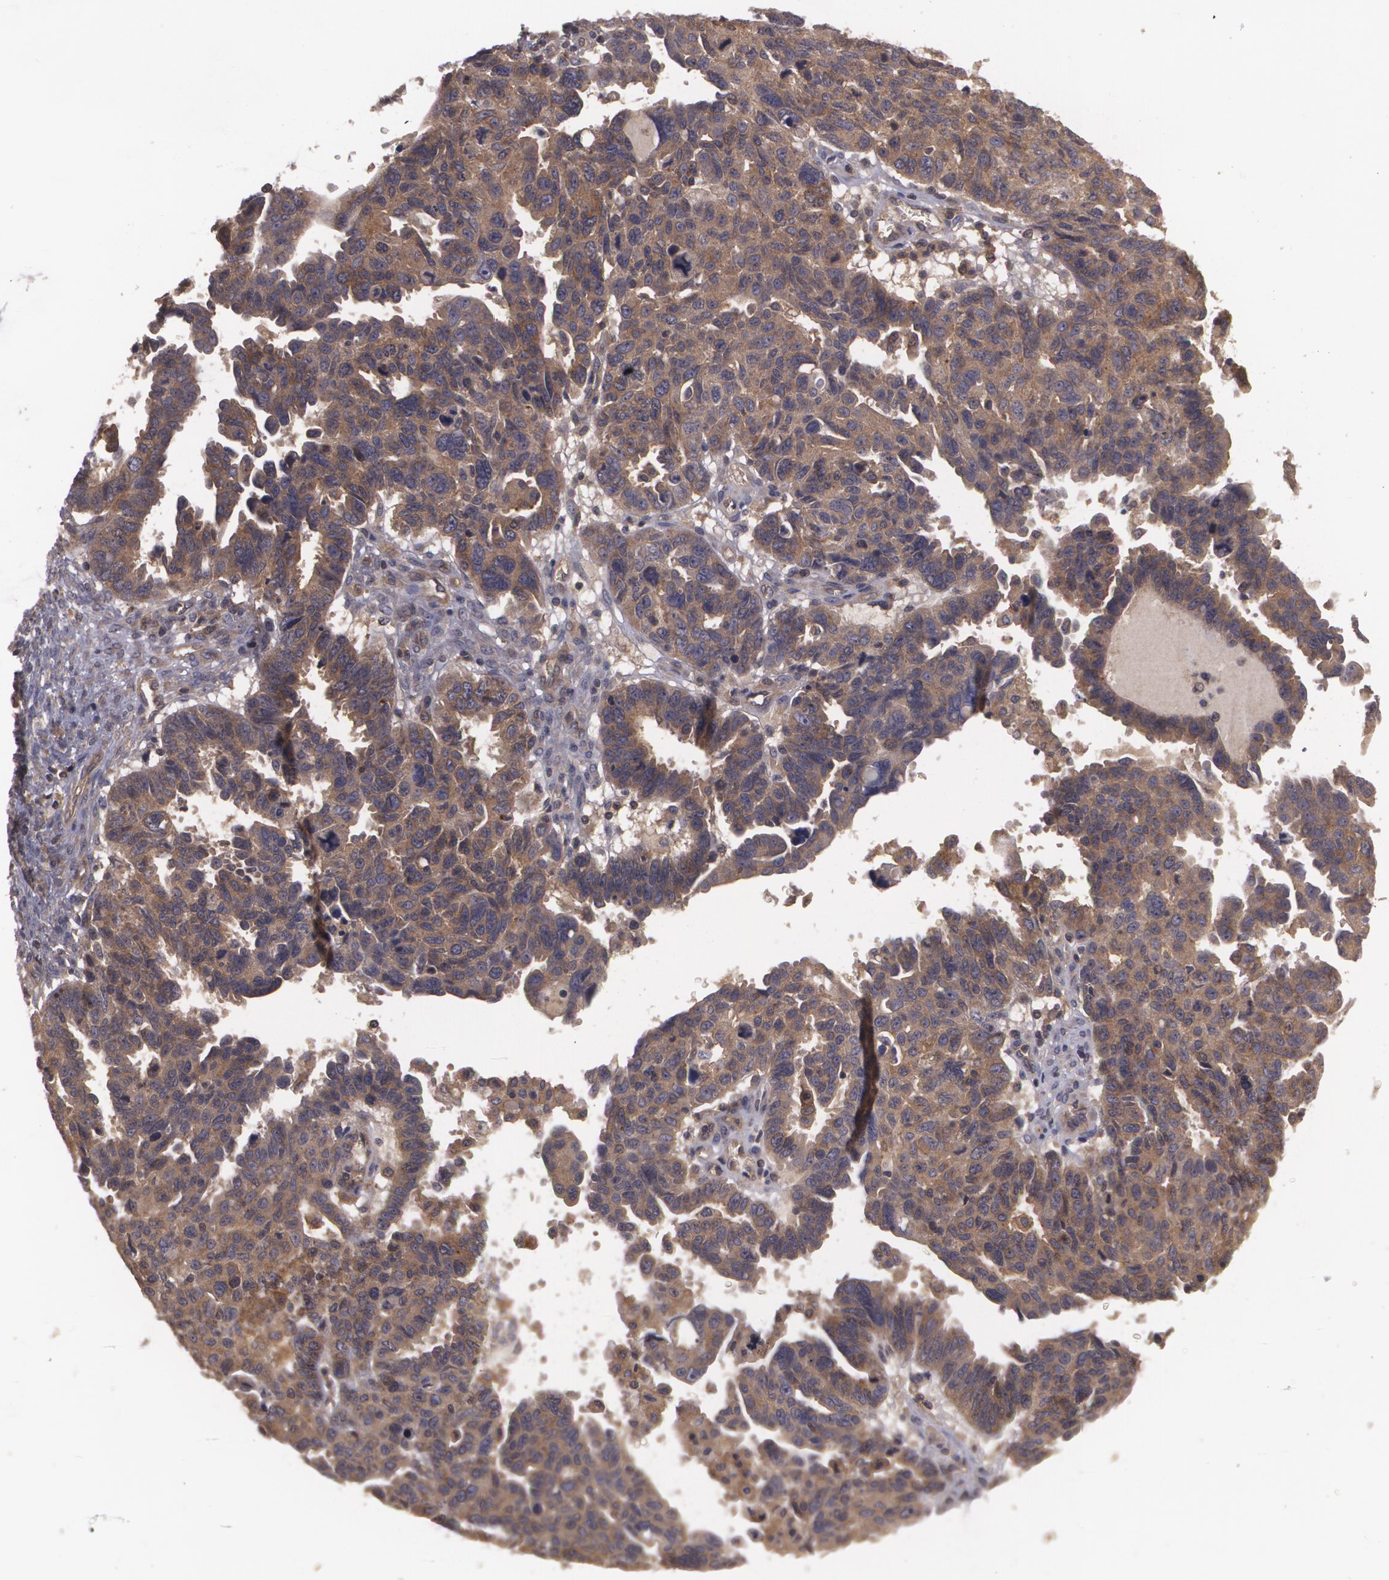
{"staining": {"intensity": "weak", "quantity": ">75%", "location": "cytoplasmic/membranous"}, "tissue": "ovarian cancer", "cell_type": "Tumor cells", "image_type": "cancer", "snomed": [{"axis": "morphology", "description": "Carcinoma, endometroid"}, {"axis": "morphology", "description": "Cystadenocarcinoma, serous, NOS"}, {"axis": "topography", "description": "Ovary"}], "caption": "A histopathology image showing weak cytoplasmic/membranous expression in about >75% of tumor cells in endometroid carcinoma (ovarian), as visualized by brown immunohistochemical staining.", "gene": "HRAS", "patient": {"sex": "female", "age": 45}}